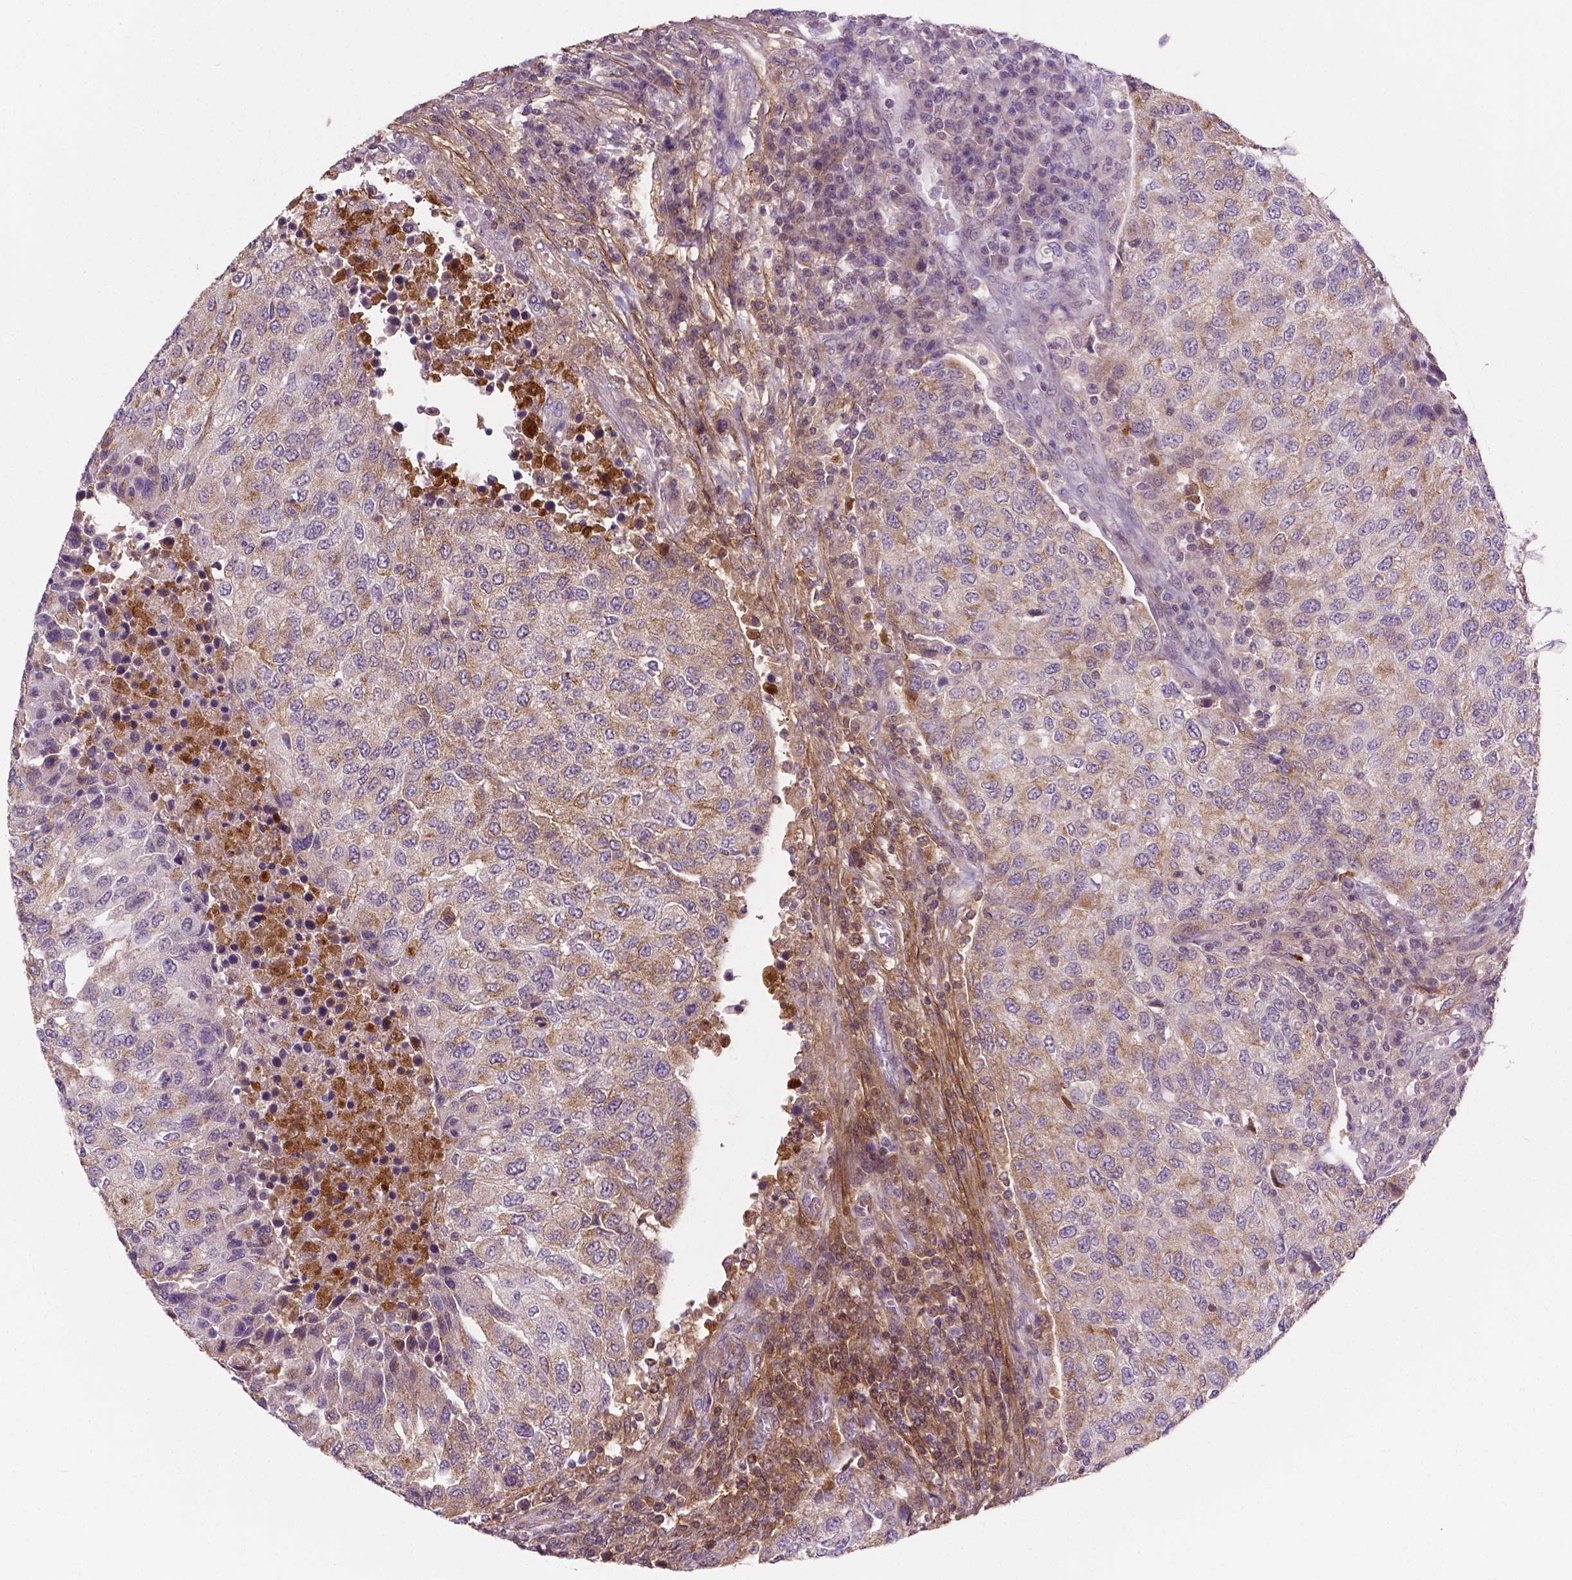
{"staining": {"intensity": "weak", "quantity": "<25%", "location": "cytoplasmic/membranous"}, "tissue": "urothelial cancer", "cell_type": "Tumor cells", "image_type": "cancer", "snomed": [{"axis": "morphology", "description": "Urothelial carcinoma, High grade"}, {"axis": "topography", "description": "Urinary bladder"}], "caption": "Immunohistochemical staining of human urothelial cancer reveals no significant expression in tumor cells.", "gene": "FBLN1", "patient": {"sex": "female", "age": 78}}